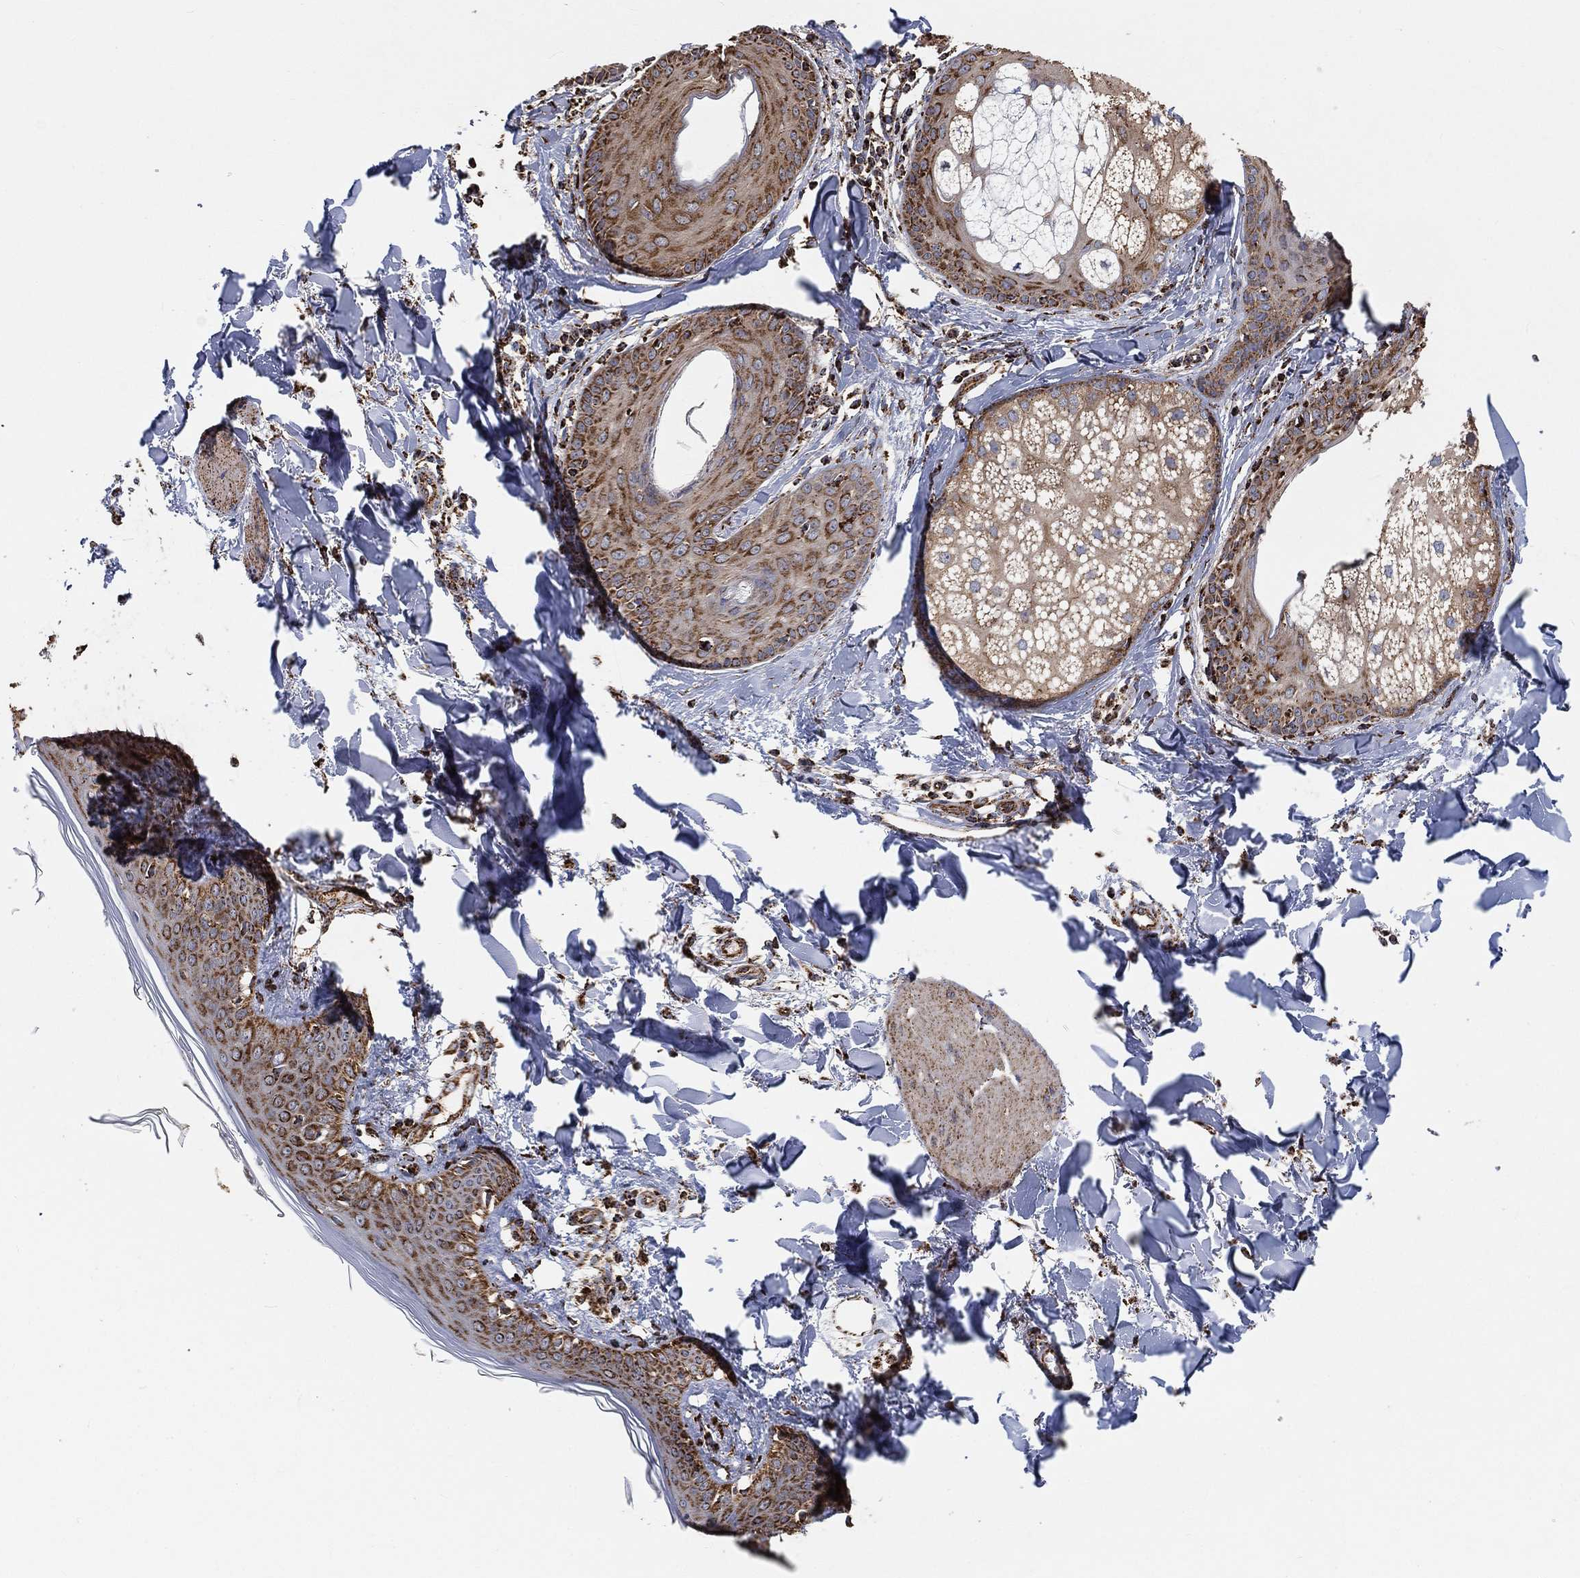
{"staining": {"intensity": "strong", "quantity": "25%-75%", "location": "cytoplasmic/membranous"}, "tissue": "skin", "cell_type": "Fibroblasts", "image_type": "normal", "snomed": [{"axis": "morphology", "description": "Normal tissue, NOS"}, {"axis": "morphology", "description": "Malignant melanoma, NOS"}, {"axis": "topography", "description": "Skin"}], "caption": "This is an image of IHC staining of unremarkable skin, which shows strong positivity in the cytoplasmic/membranous of fibroblasts.", "gene": "SLC38A7", "patient": {"sex": "female", "age": 34}}